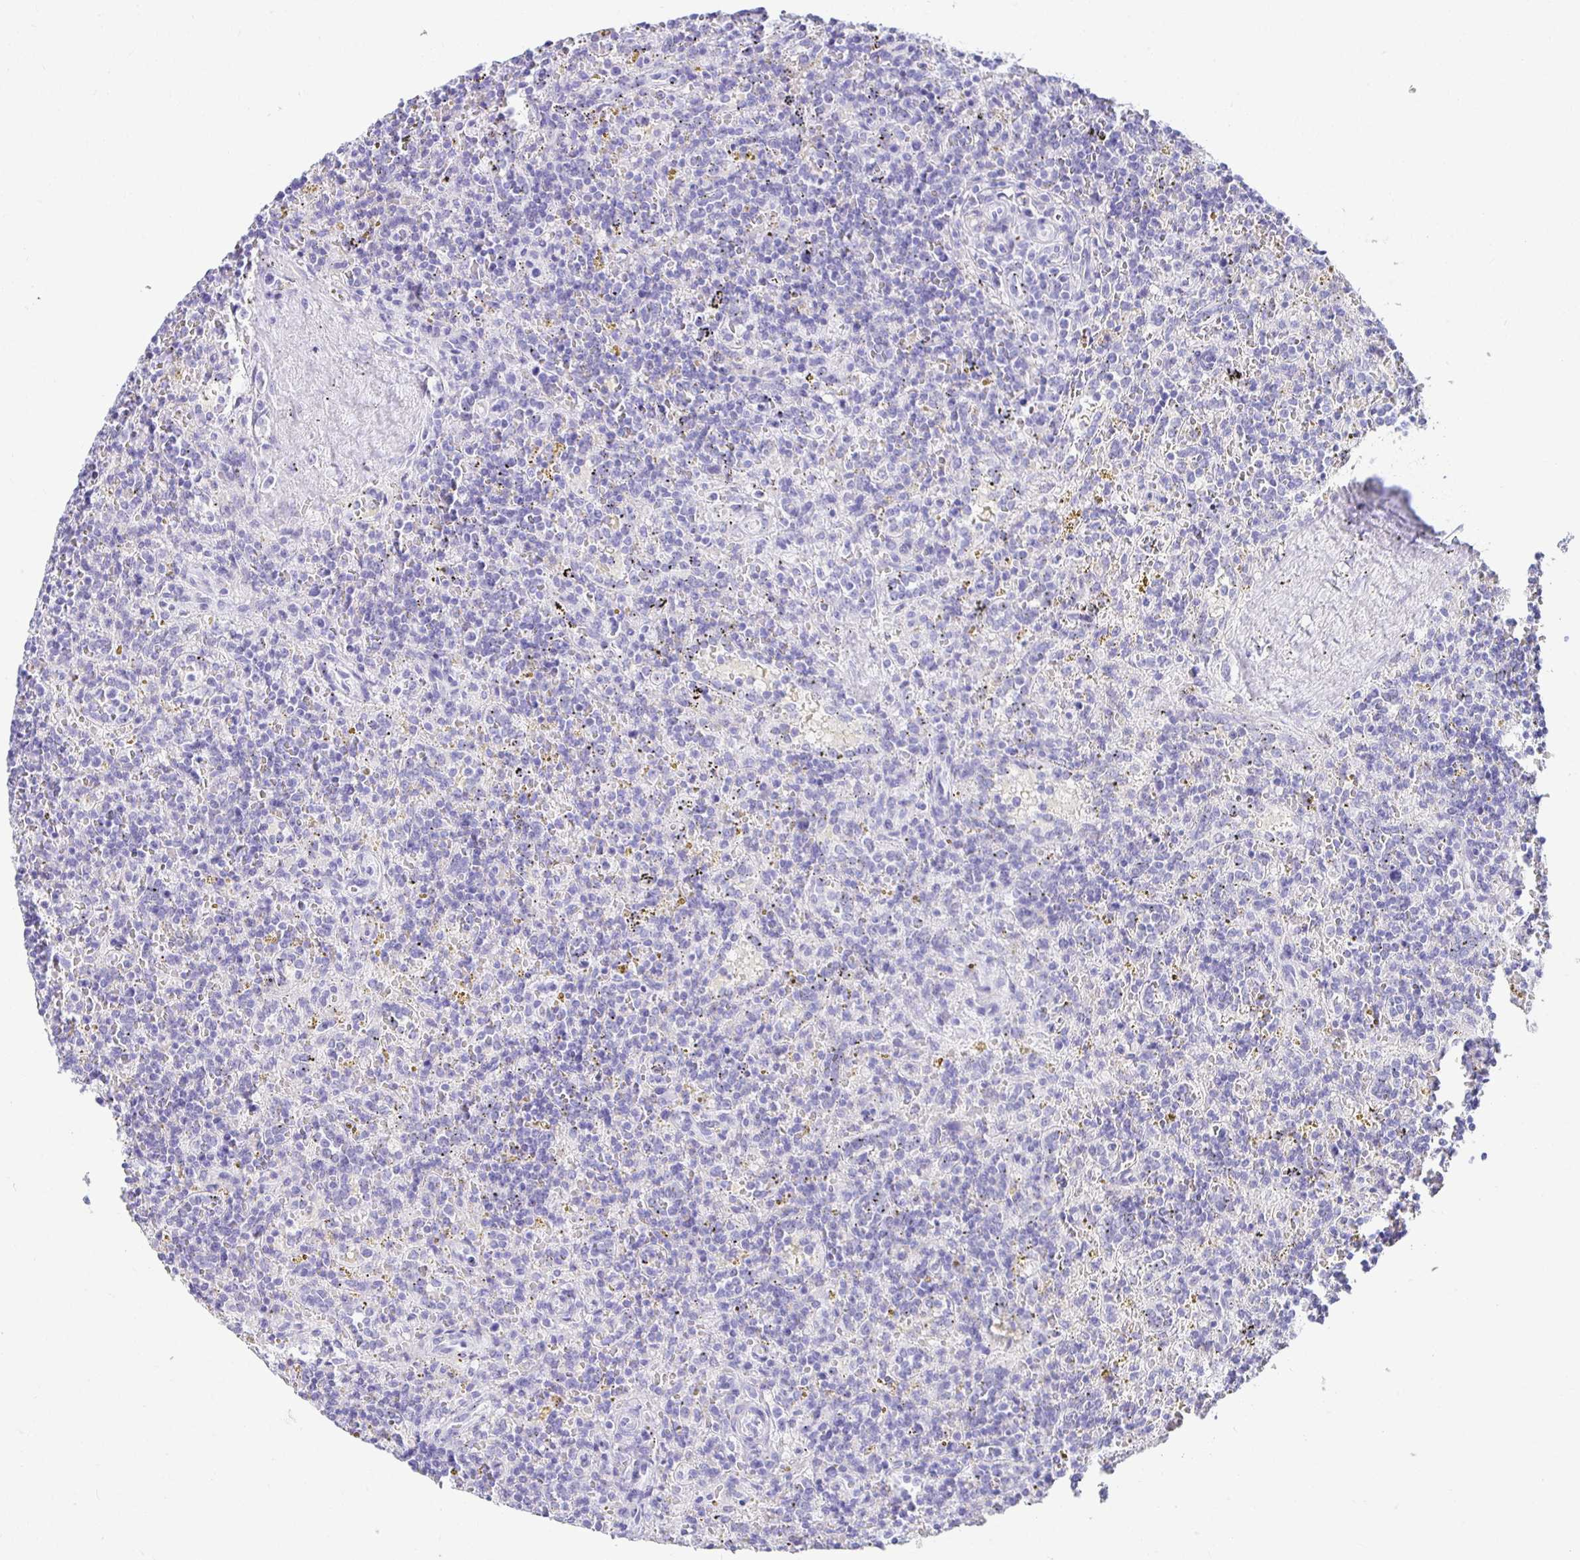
{"staining": {"intensity": "negative", "quantity": "none", "location": "none"}, "tissue": "lymphoma", "cell_type": "Tumor cells", "image_type": "cancer", "snomed": [{"axis": "morphology", "description": "Malignant lymphoma, non-Hodgkin's type, Low grade"}, {"axis": "topography", "description": "Spleen"}], "caption": "This is an IHC micrograph of human malignant lymphoma, non-Hodgkin's type (low-grade). There is no expression in tumor cells.", "gene": "CHAT", "patient": {"sex": "male", "age": 67}}